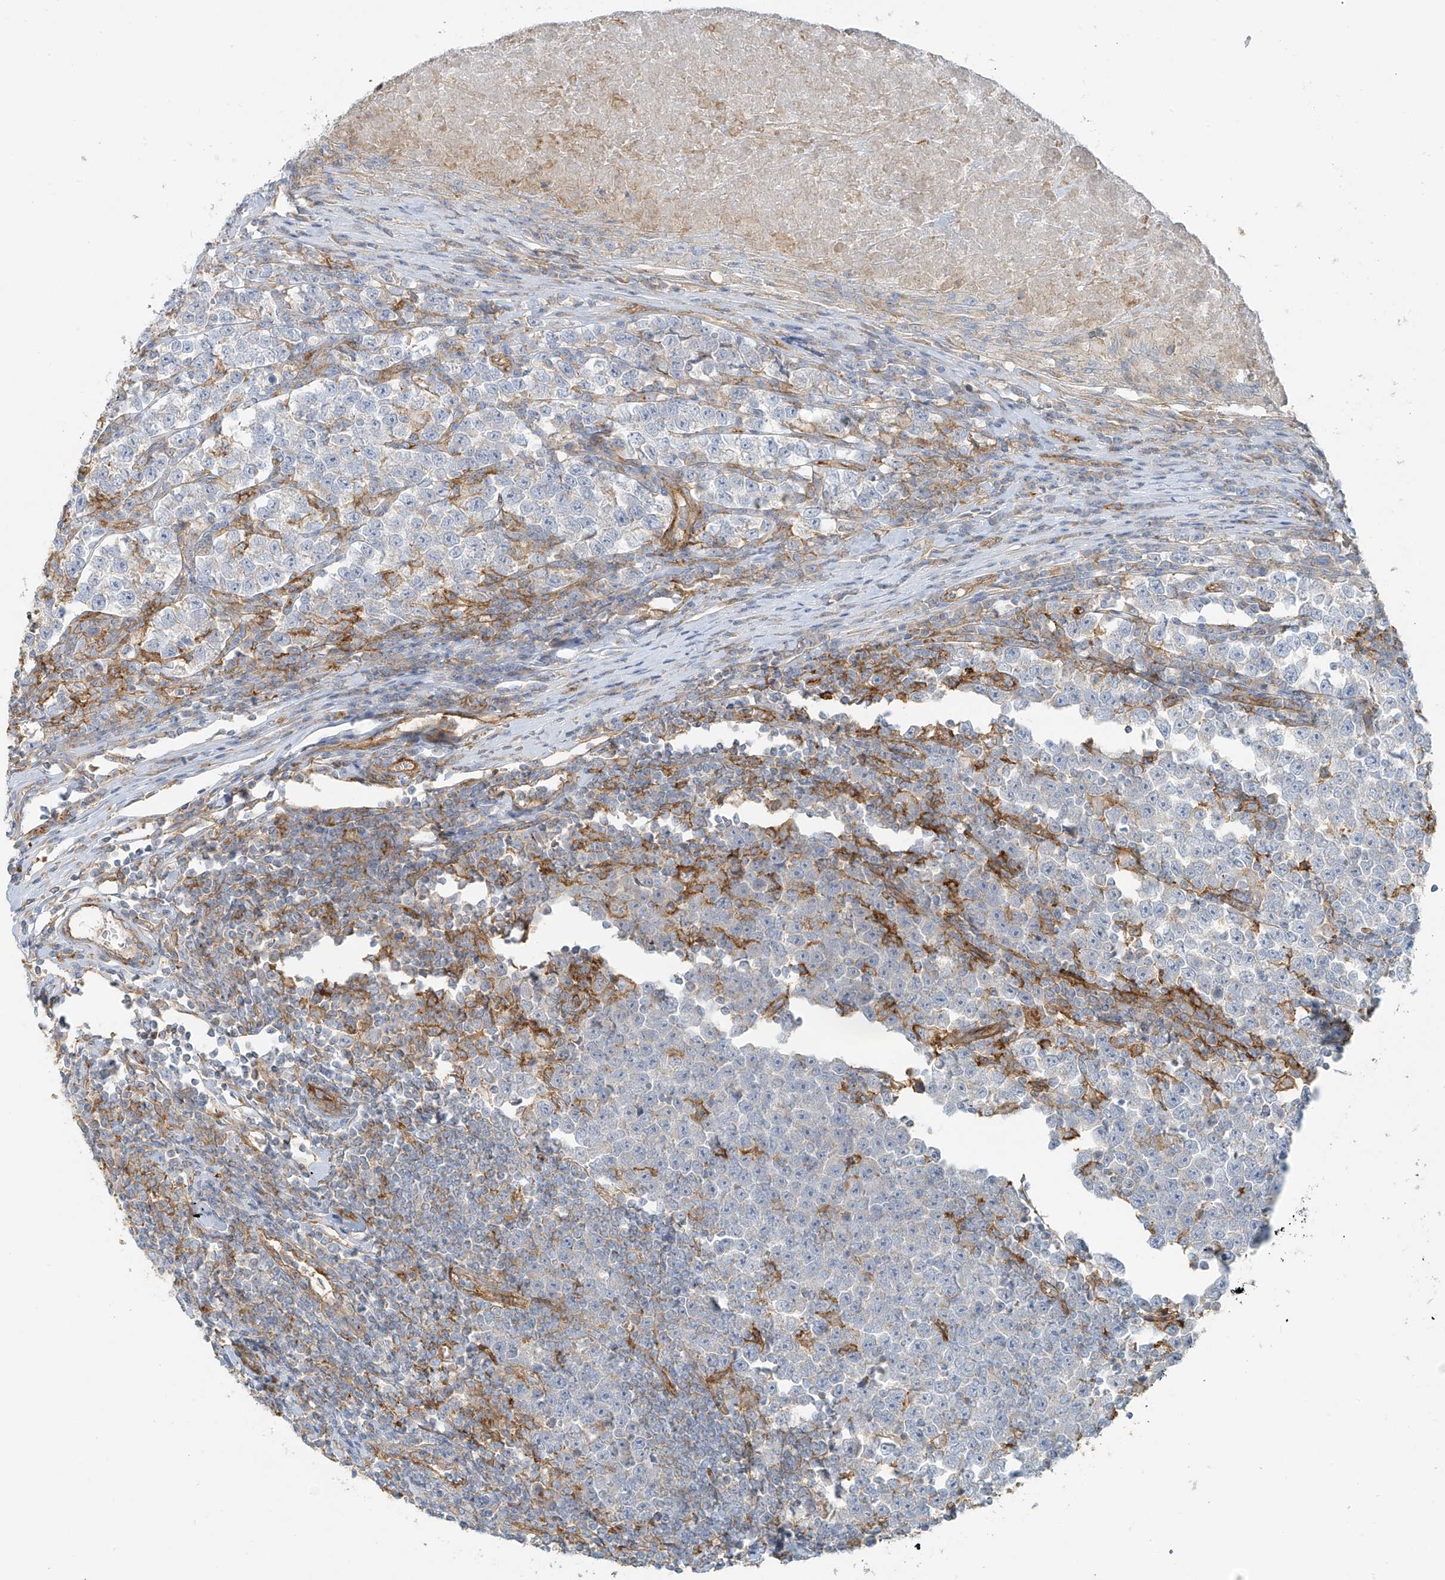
{"staining": {"intensity": "negative", "quantity": "none", "location": "none"}, "tissue": "testis cancer", "cell_type": "Tumor cells", "image_type": "cancer", "snomed": [{"axis": "morphology", "description": "Normal tissue, NOS"}, {"axis": "morphology", "description": "Seminoma, NOS"}, {"axis": "topography", "description": "Testis"}], "caption": "Tumor cells are negative for protein expression in human testis cancer.", "gene": "VAMP5", "patient": {"sex": "male", "age": 43}}